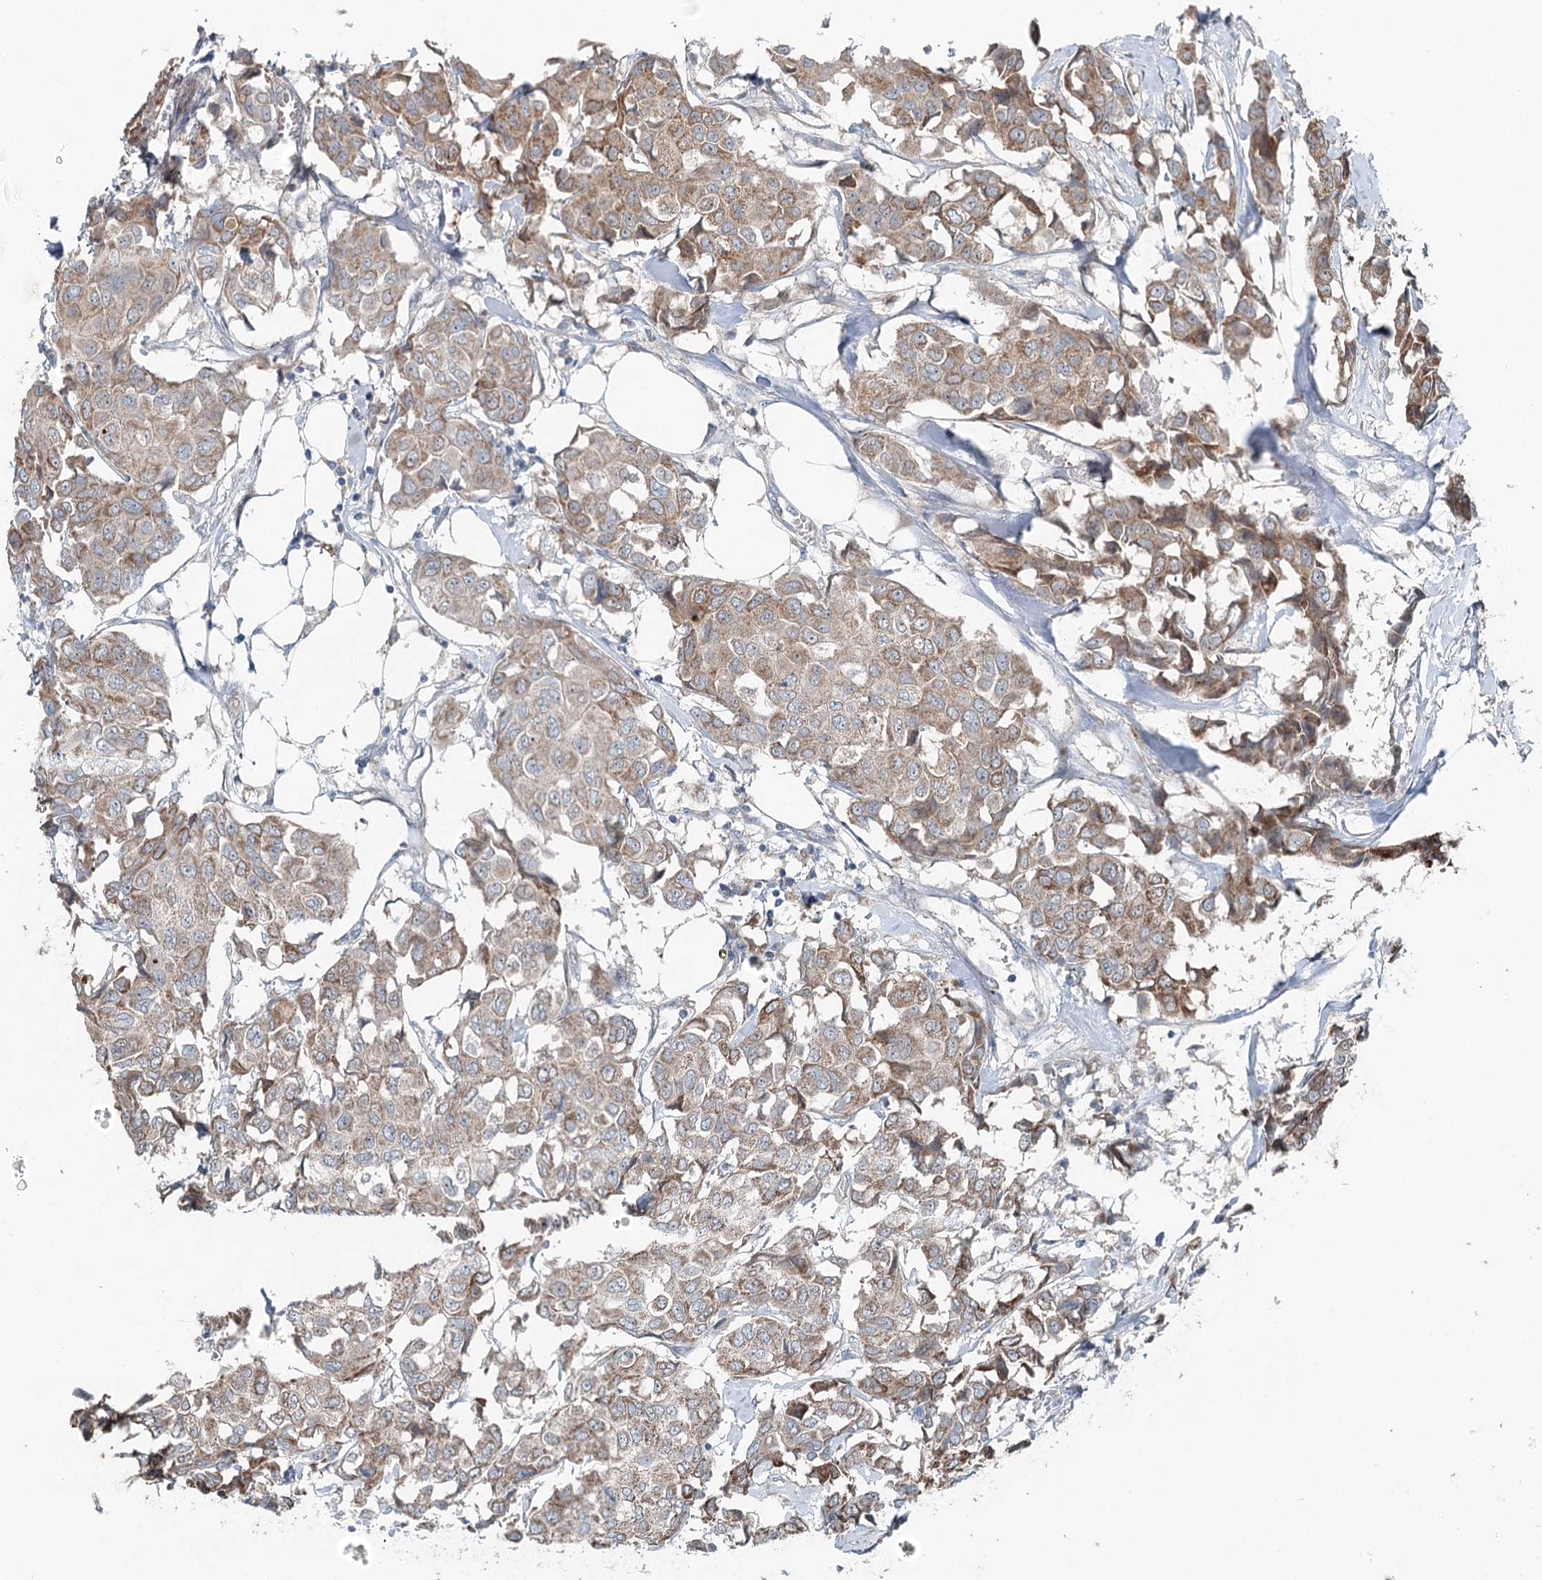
{"staining": {"intensity": "moderate", "quantity": ">75%", "location": "cytoplasmic/membranous"}, "tissue": "breast cancer", "cell_type": "Tumor cells", "image_type": "cancer", "snomed": [{"axis": "morphology", "description": "Duct carcinoma"}, {"axis": "topography", "description": "Breast"}], "caption": "Tumor cells reveal moderate cytoplasmic/membranous positivity in about >75% of cells in breast cancer. The protein is shown in brown color, while the nuclei are stained blue.", "gene": "CHCHD5", "patient": {"sex": "female", "age": 80}}